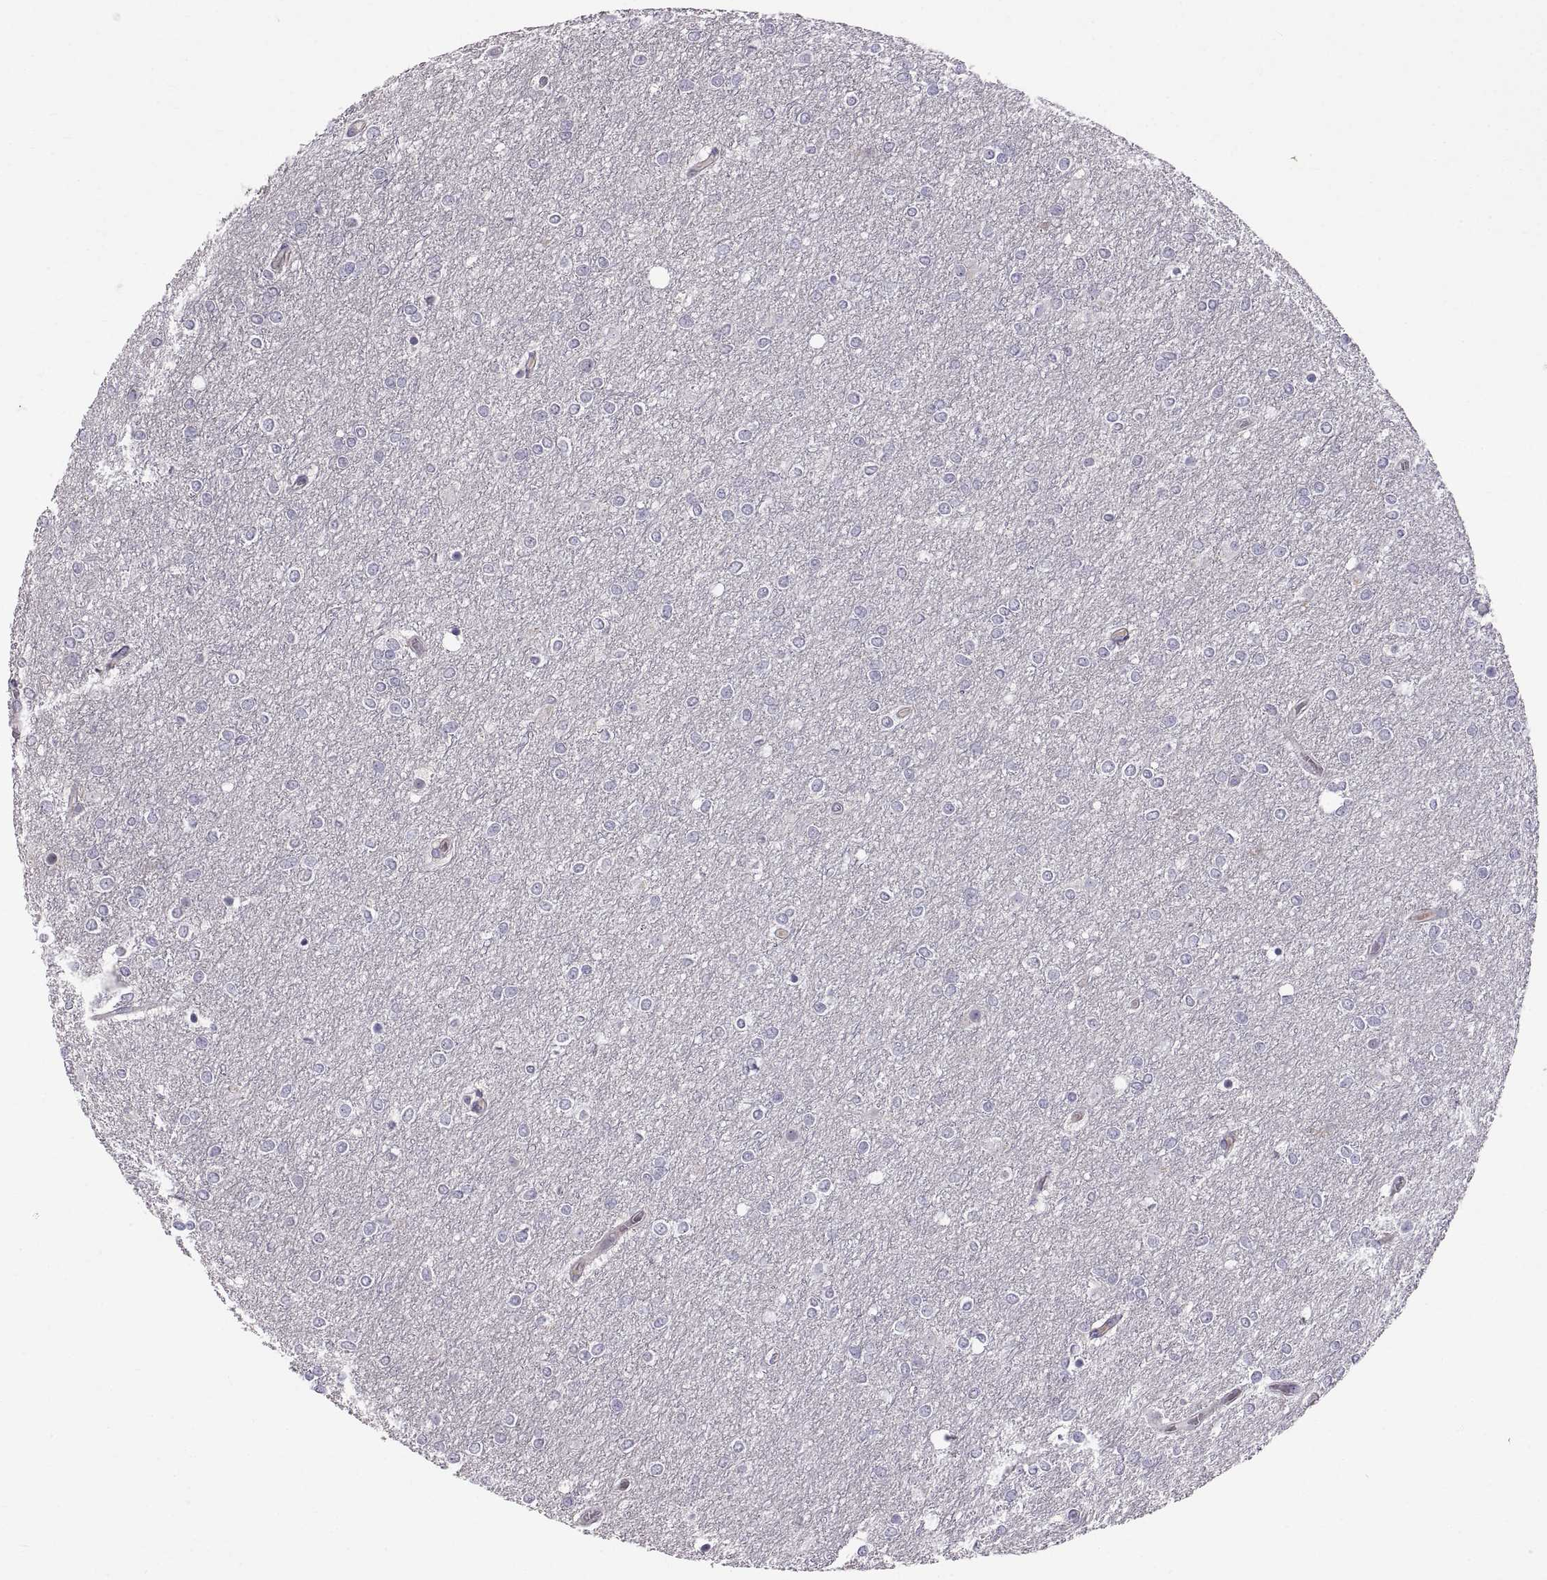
{"staining": {"intensity": "negative", "quantity": "none", "location": "none"}, "tissue": "glioma", "cell_type": "Tumor cells", "image_type": "cancer", "snomed": [{"axis": "morphology", "description": "Glioma, malignant, High grade"}, {"axis": "topography", "description": "Brain"}], "caption": "Immunohistochemistry image of neoplastic tissue: malignant glioma (high-grade) stained with DAB (3,3'-diaminobenzidine) exhibits no significant protein positivity in tumor cells.", "gene": "WFDC8", "patient": {"sex": "female", "age": 61}}